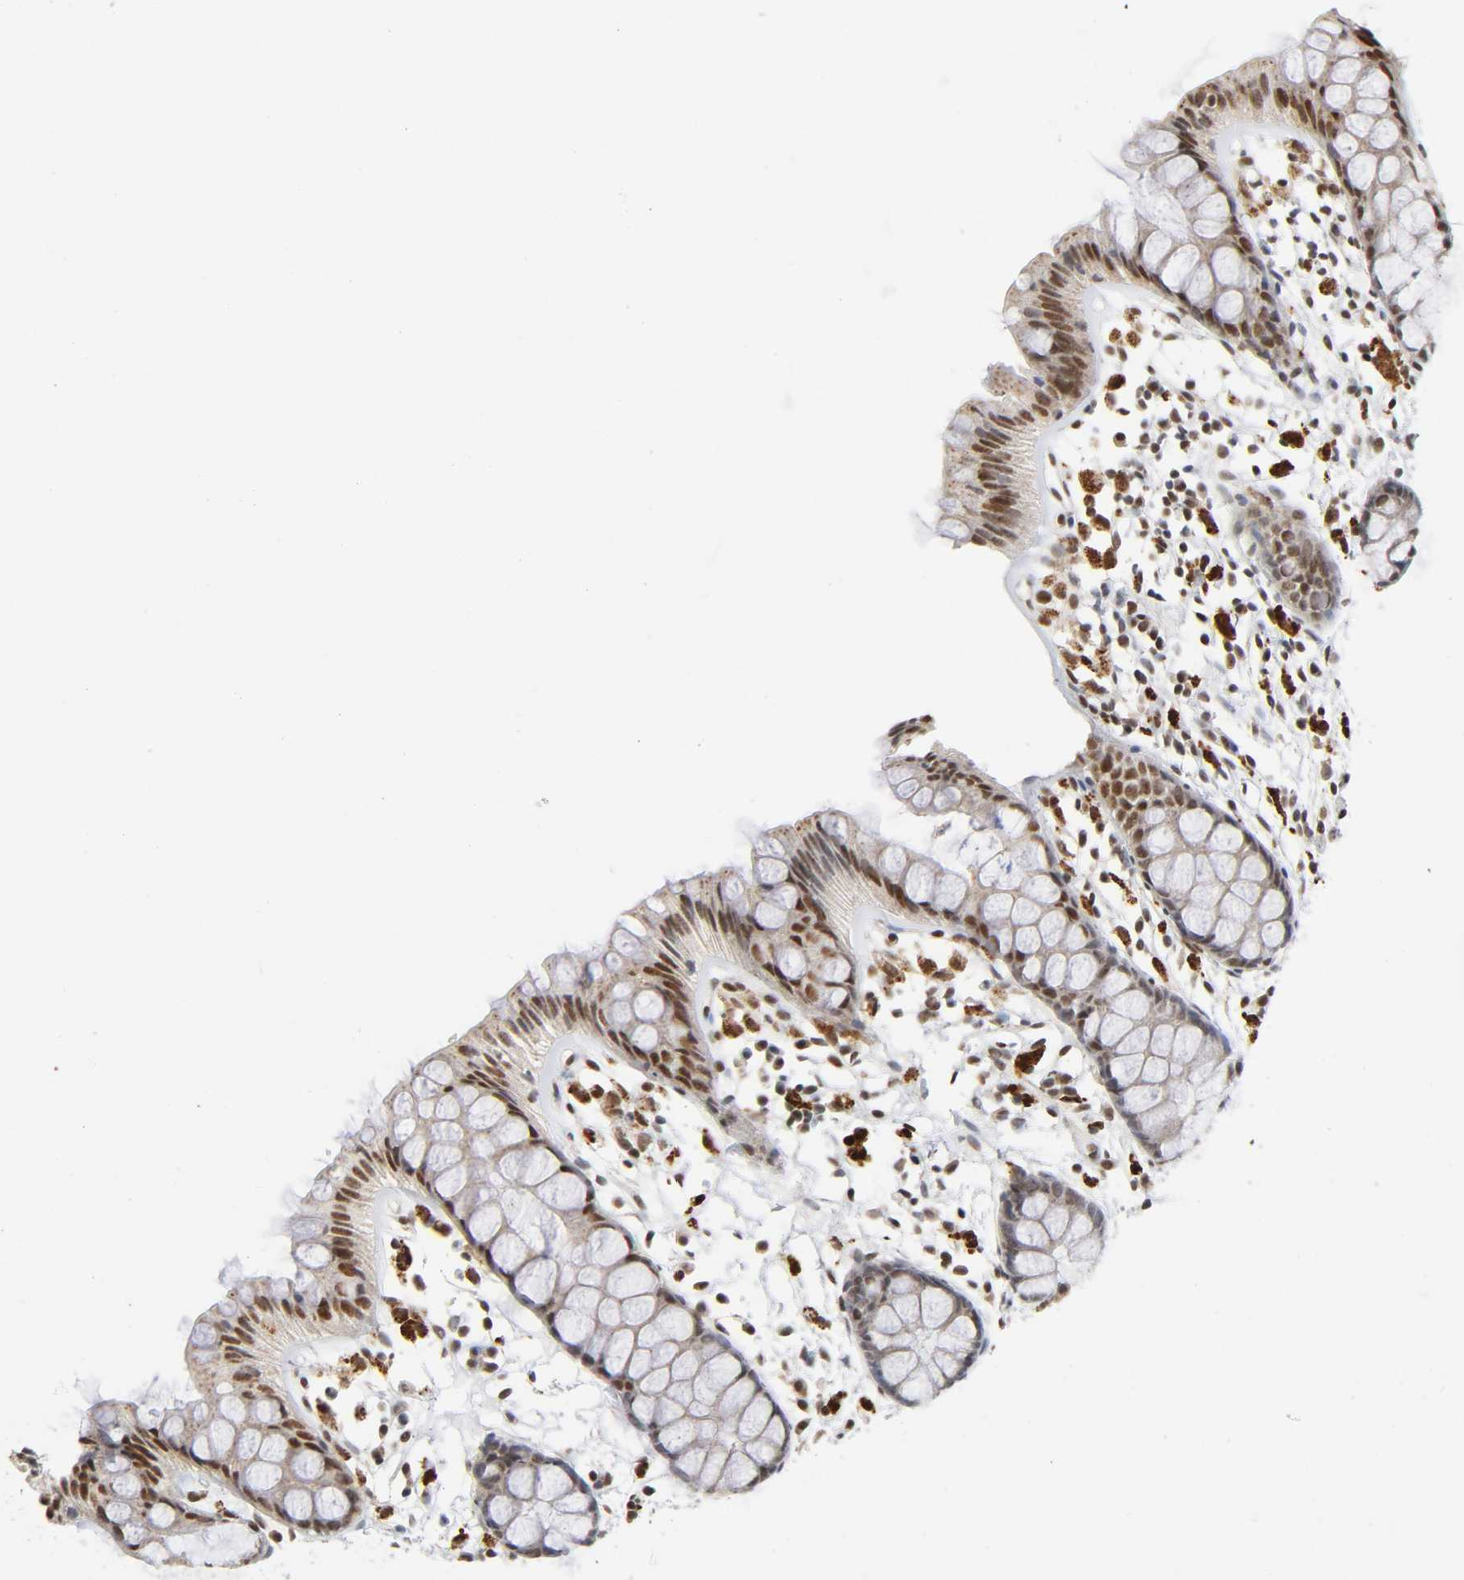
{"staining": {"intensity": "moderate", "quantity": ">75%", "location": "nuclear"}, "tissue": "rectum", "cell_type": "Glandular cells", "image_type": "normal", "snomed": [{"axis": "morphology", "description": "Normal tissue, NOS"}, {"axis": "topography", "description": "Rectum"}], "caption": "Human rectum stained for a protein (brown) exhibits moderate nuclear positive expression in approximately >75% of glandular cells.", "gene": "KAT2B", "patient": {"sex": "female", "age": 66}}